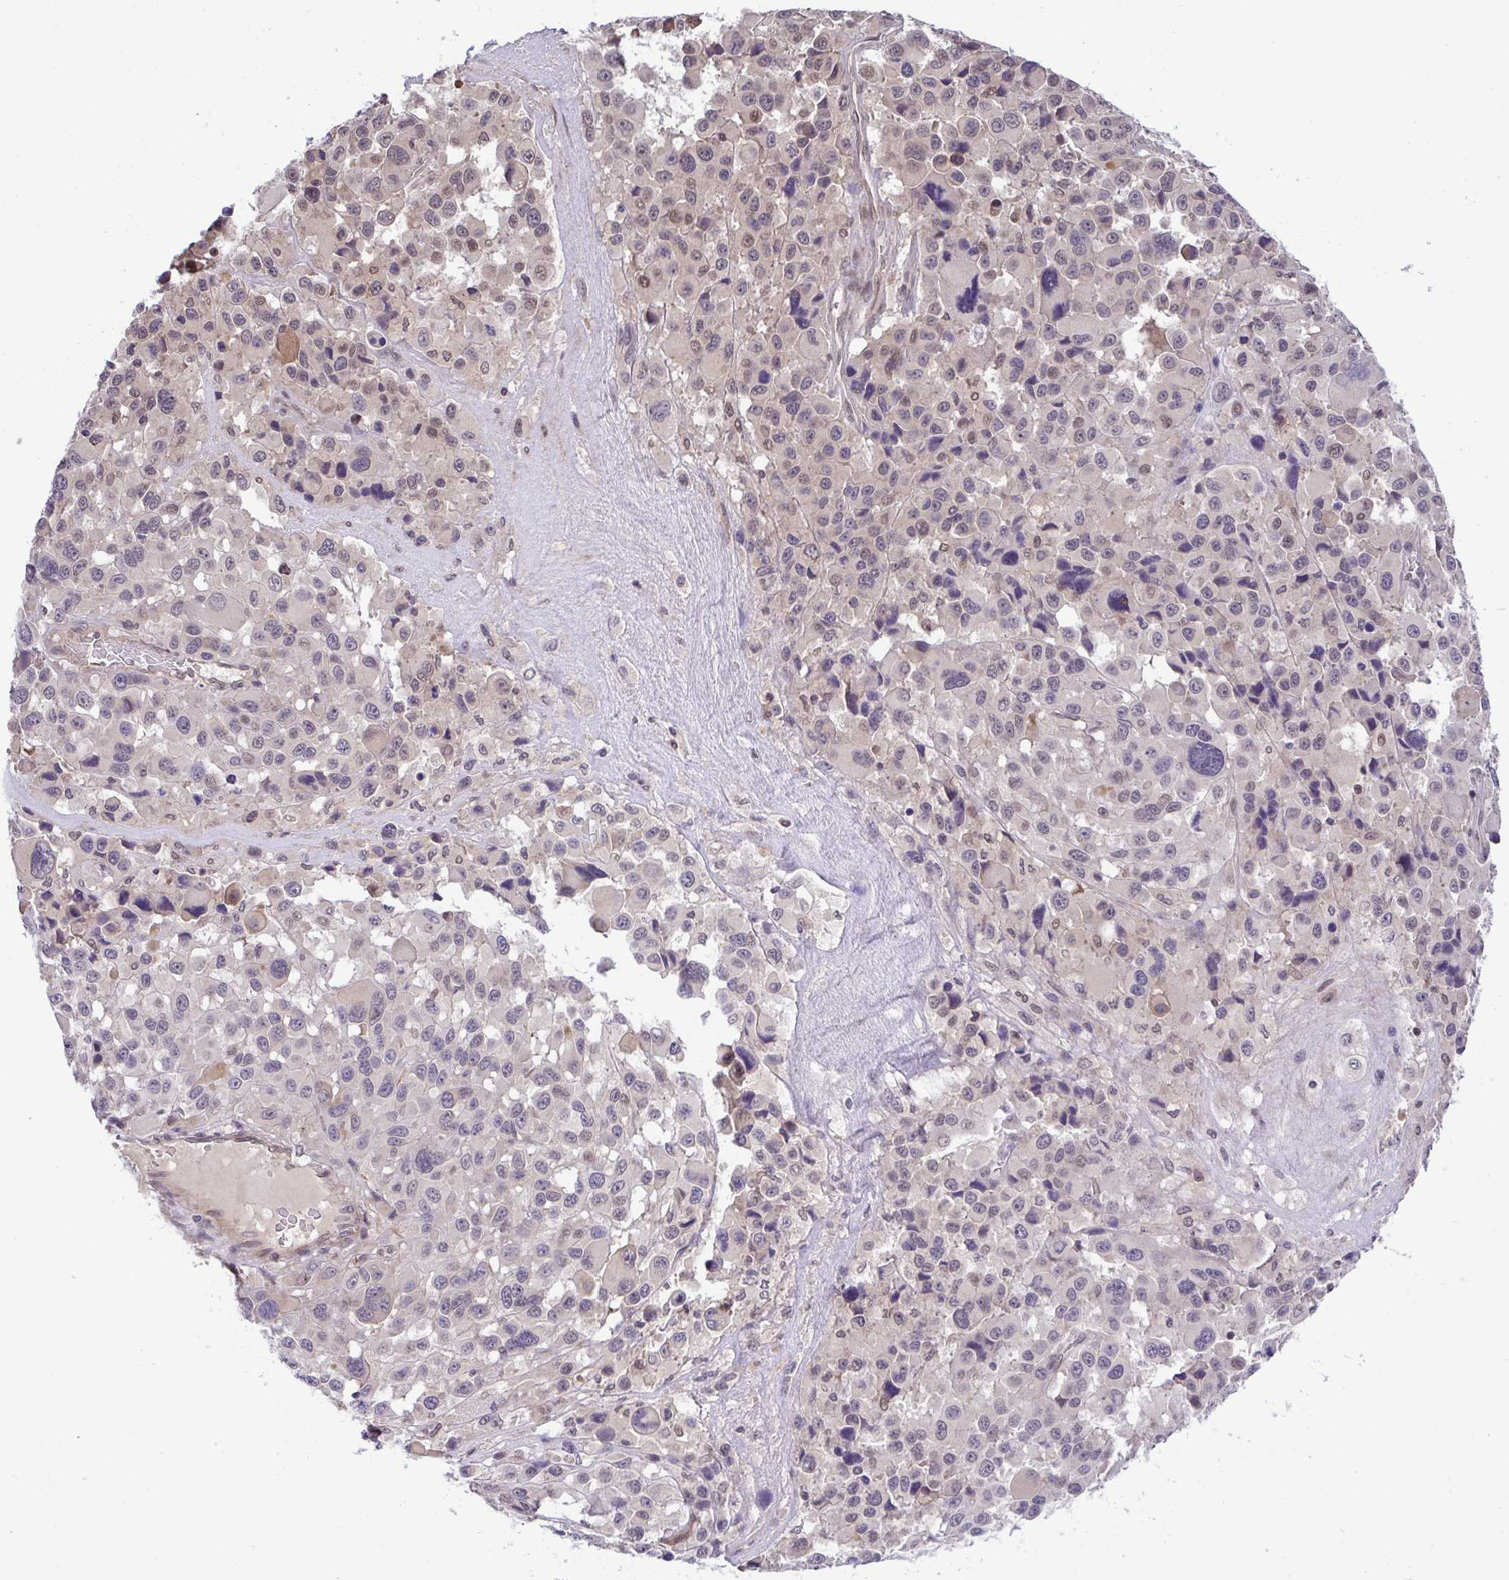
{"staining": {"intensity": "moderate", "quantity": "<25%", "location": "cytoplasmic/membranous,nuclear"}, "tissue": "melanoma", "cell_type": "Tumor cells", "image_type": "cancer", "snomed": [{"axis": "morphology", "description": "Malignant melanoma, Metastatic site"}, {"axis": "topography", "description": "Lymph node"}], "caption": "Melanoma tissue reveals moderate cytoplasmic/membranous and nuclear staining in approximately <25% of tumor cells, visualized by immunohistochemistry.", "gene": "C9orf64", "patient": {"sex": "female", "age": 65}}